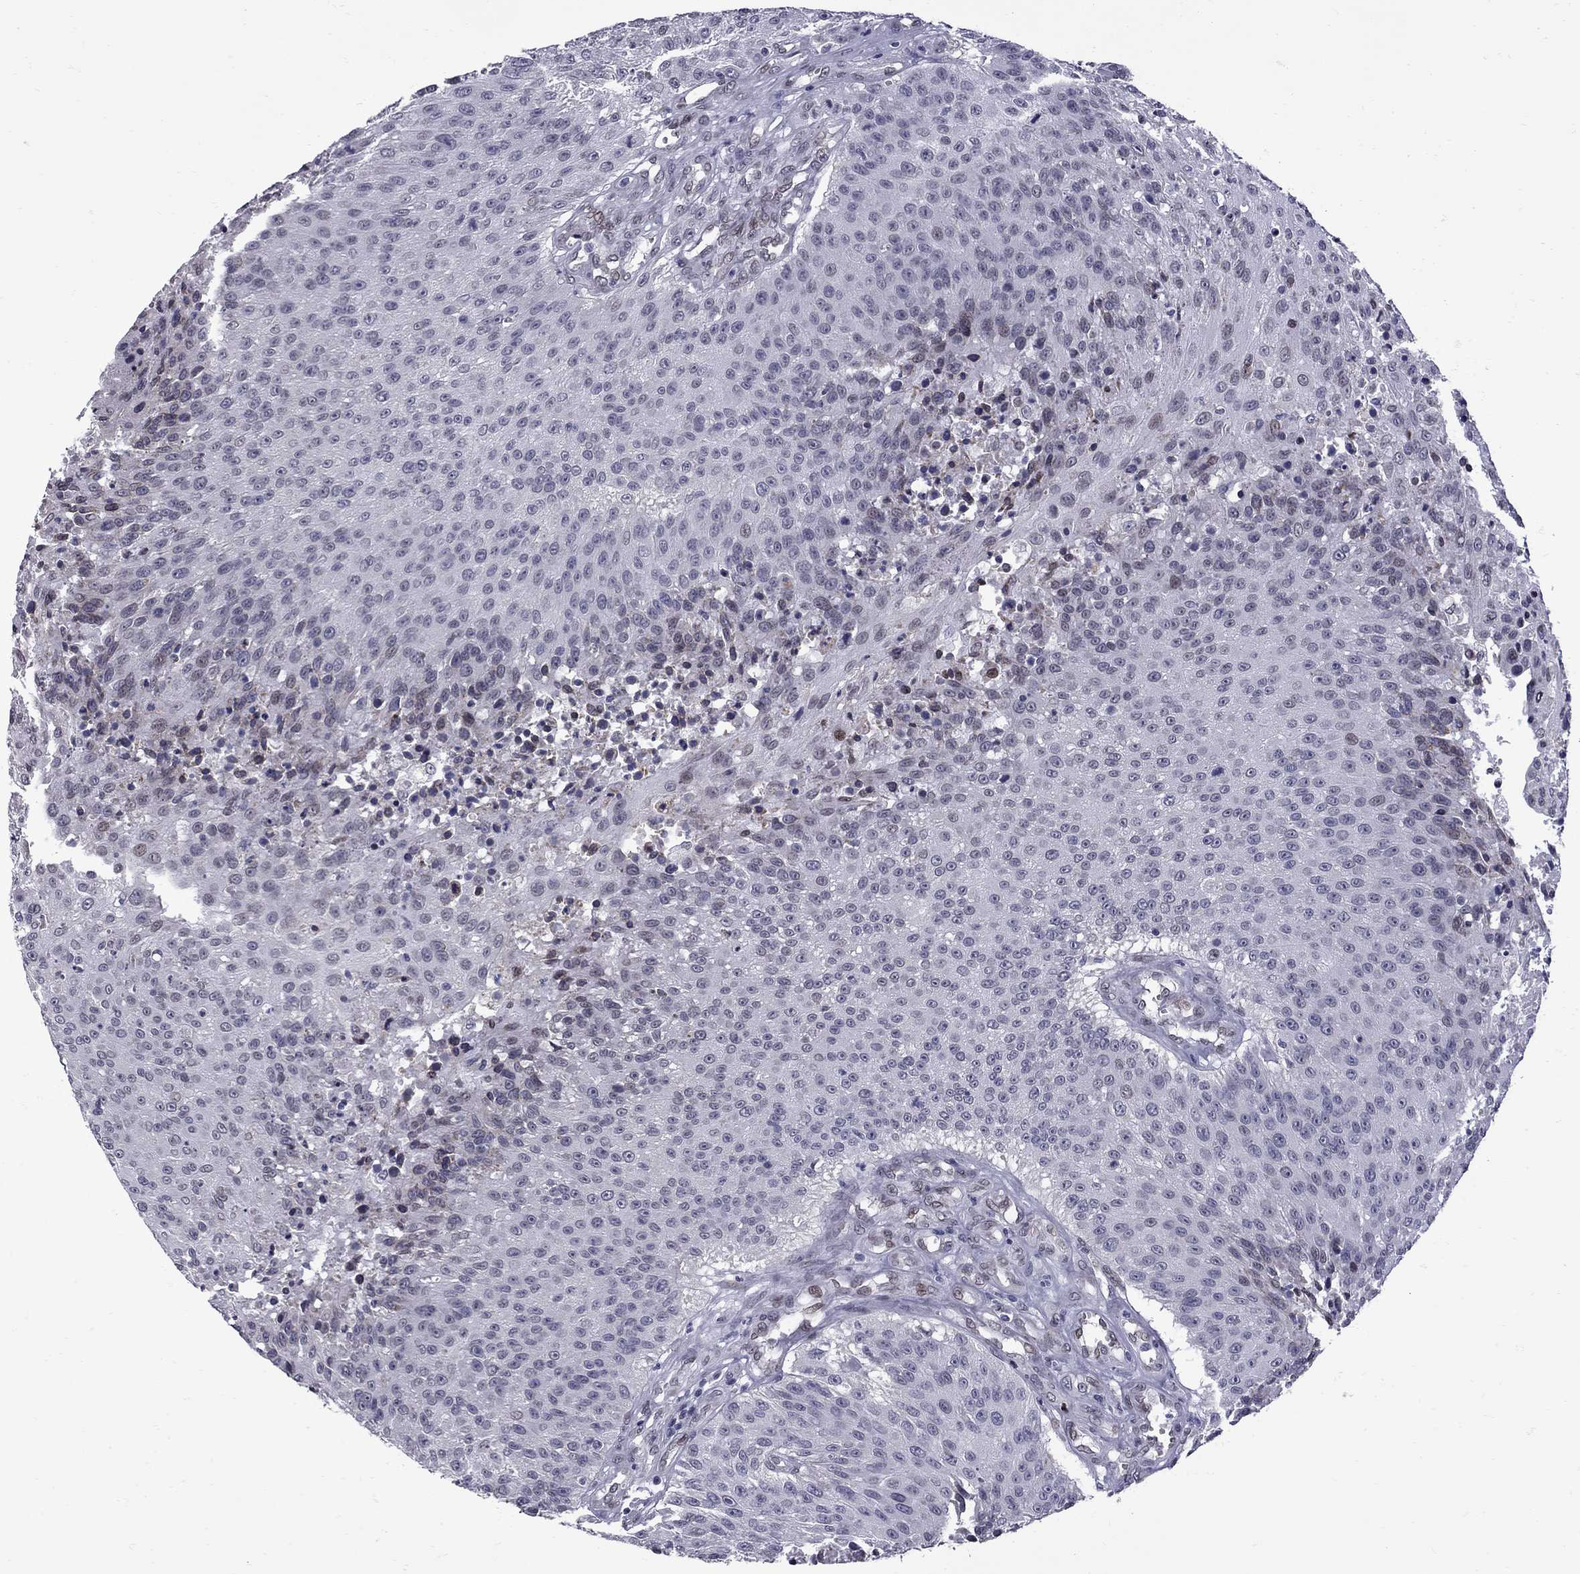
{"staining": {"intensity": "weak", "quantity": "<25%", "location": "nuclear"}, "tissue": "urothelial cancer", "cell_type": "Tumor cells", "image_type": "cancer", "snomed": [{"axis": "morphology", "description": "Urothelial carcinoma, NOS"}, {"axis": "topography", "description": "Urinary bladder"}], "caption": "Transitional cell carcinoma stained for a protein using IHC displays no staining tumor cells.", "gene": "CLTCL1", "patient": {"sex": "male", "age": 55}}